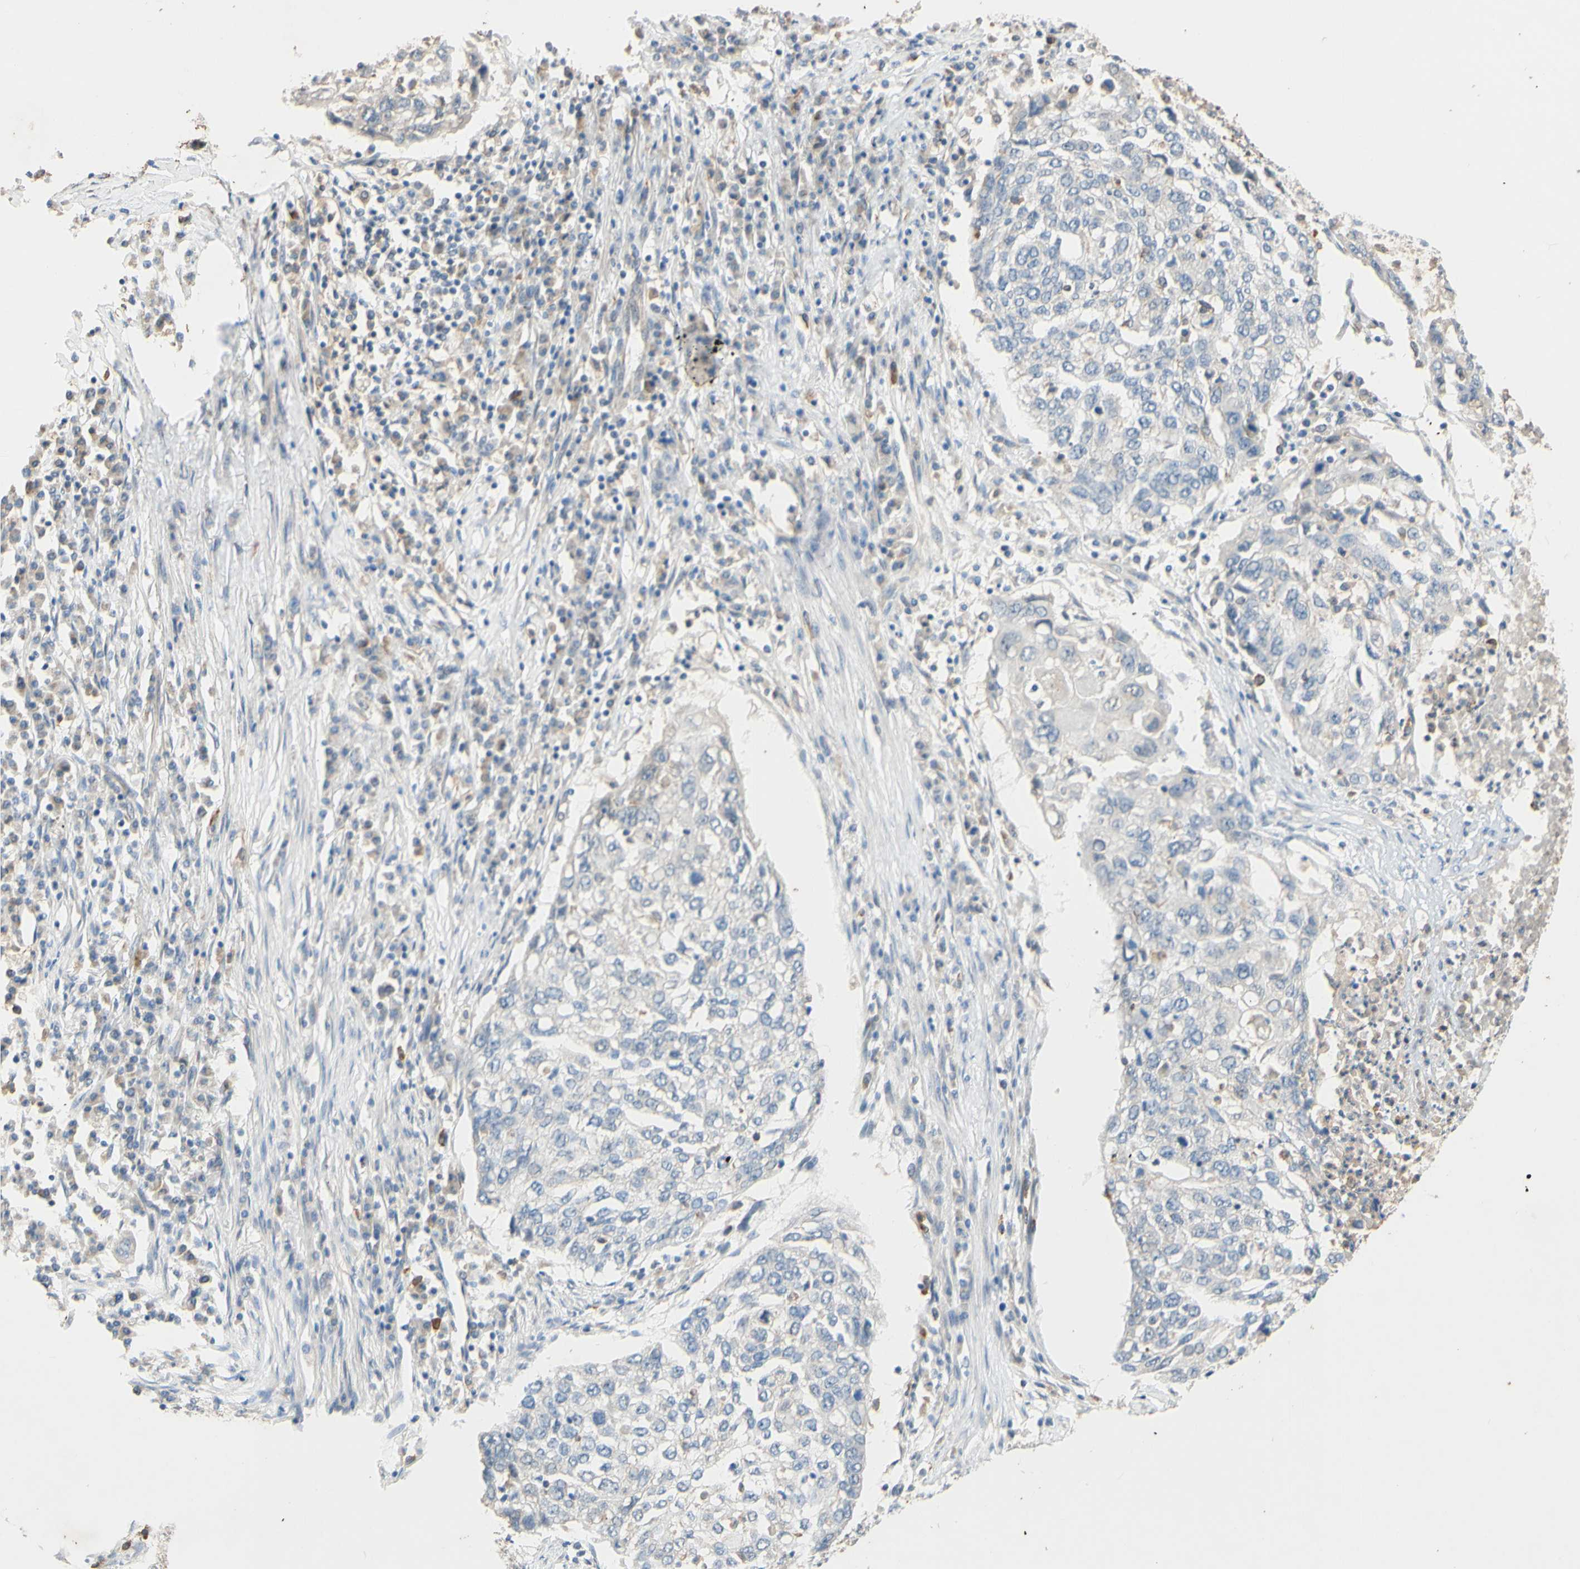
{"staining": {"intensity": "negative", "quantity": "none", "location": "none"}, "tissue": "lung cancer", "cell_type": "Tumor cells", "image_type": "cancer", "snomed": [{"axis": "morphology", "description": "Squamous cell carcinoma, NOS"}, {"axis": "topography", "description": "Lung"}], "caption": "A high-resolution micrograph shows immunohistochemistry staining of lung cancer (squamous cell carcinoma), which exhibits no significant staining in tumor cells. (Stains: DAB immunohistochemistry with hematoxylin counter stain, Microscopy: brightfield microscopy at high magnification).", "gene": "GATA1", "patient": {"sex": "female", "age": 63}}